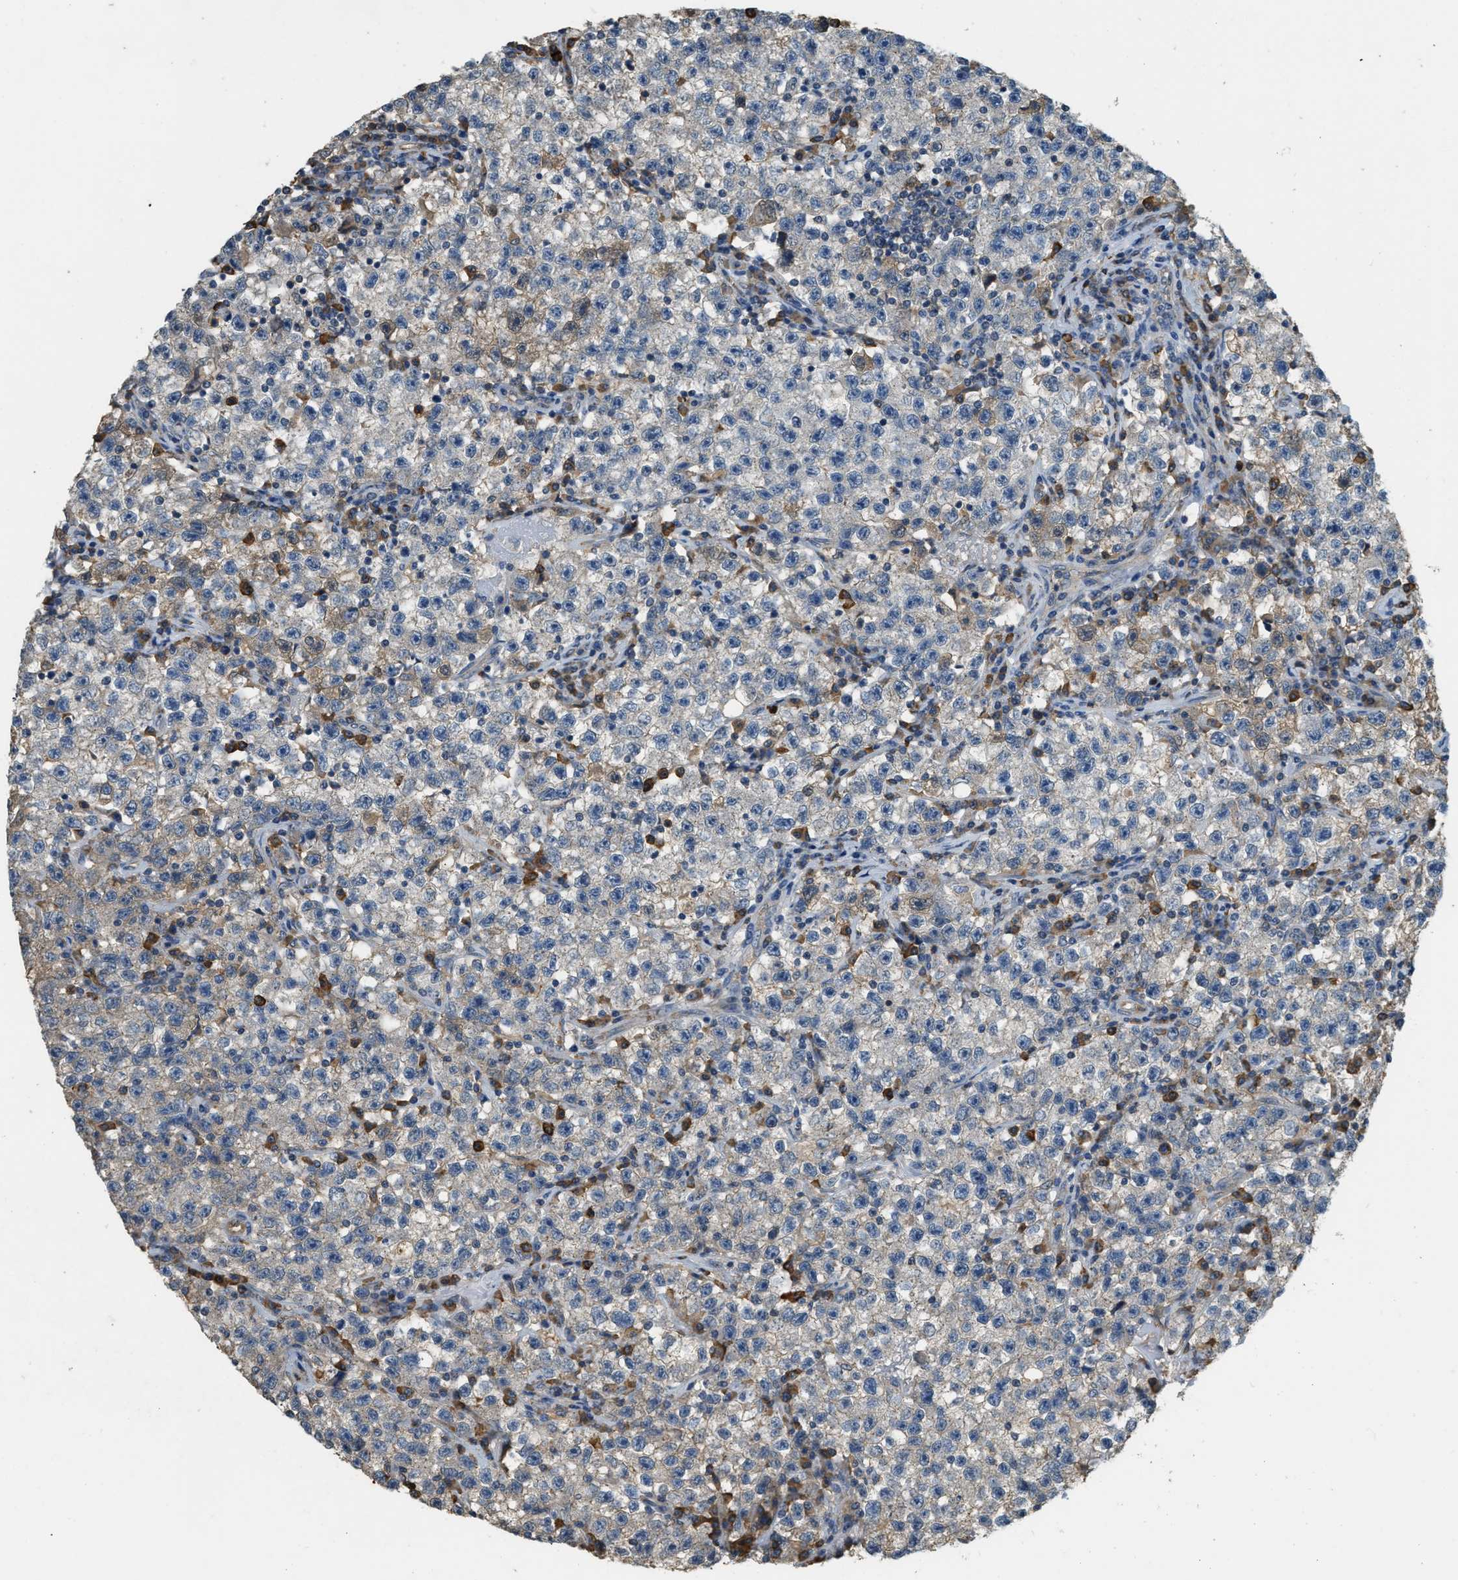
{"staining": {"intensity": "negative", "quantity": "none", "location": "none"}, "tissue": "testis cancer", "cell_type": "Tumor cells", "image_type": "cancer", "snomed": [{"axis": "morphology", "description": "Seminoma, NOS"}, {"axis": "topography", "description": "Testis"}], "caption": "This is an immunohistochemistry (IHC) micrograph of testis seminoma. There is no staining in tumor cells.", "gene": "CFLAR", "patient": {"sex": "male", "age": 22}}